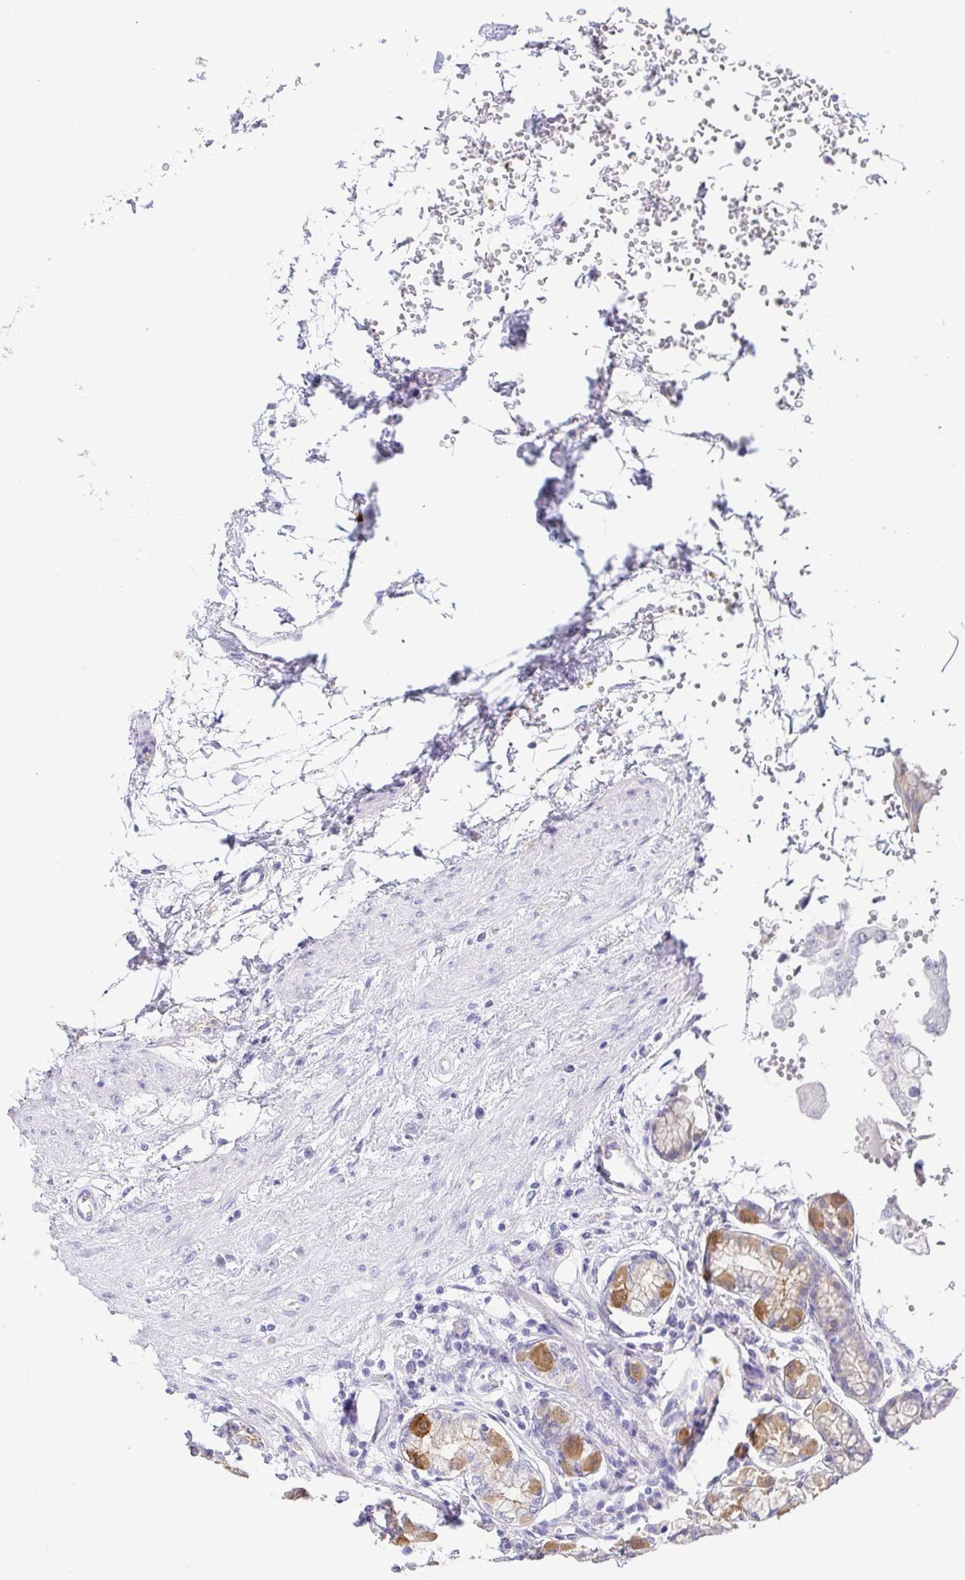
{"staining": {"intensity": "moderate", "quantity": "<25%", "location": "cytoplasmic/membranous"}, "tissue": "stomach", "cell_type": "Glandular cells", "image_type": "normal", "snomed": [{"axis": "morphology", "description": "Normal tissue, NOS"}, {"axis": "topography", "description": "Stomach"}, {"axis": "topography", "description": "Stomach, lower"}], "caption": "A brown stain highlights moderate cytoplasmic/membranous staining of a protein in glandular cells of normal human stomach. (Stains: DAB in brown, nuclei in blue, Microscopy: brightfield microscopy at high magnification).", "gene": "FABP3", "patient": {"sex": "male", "age": 76}}